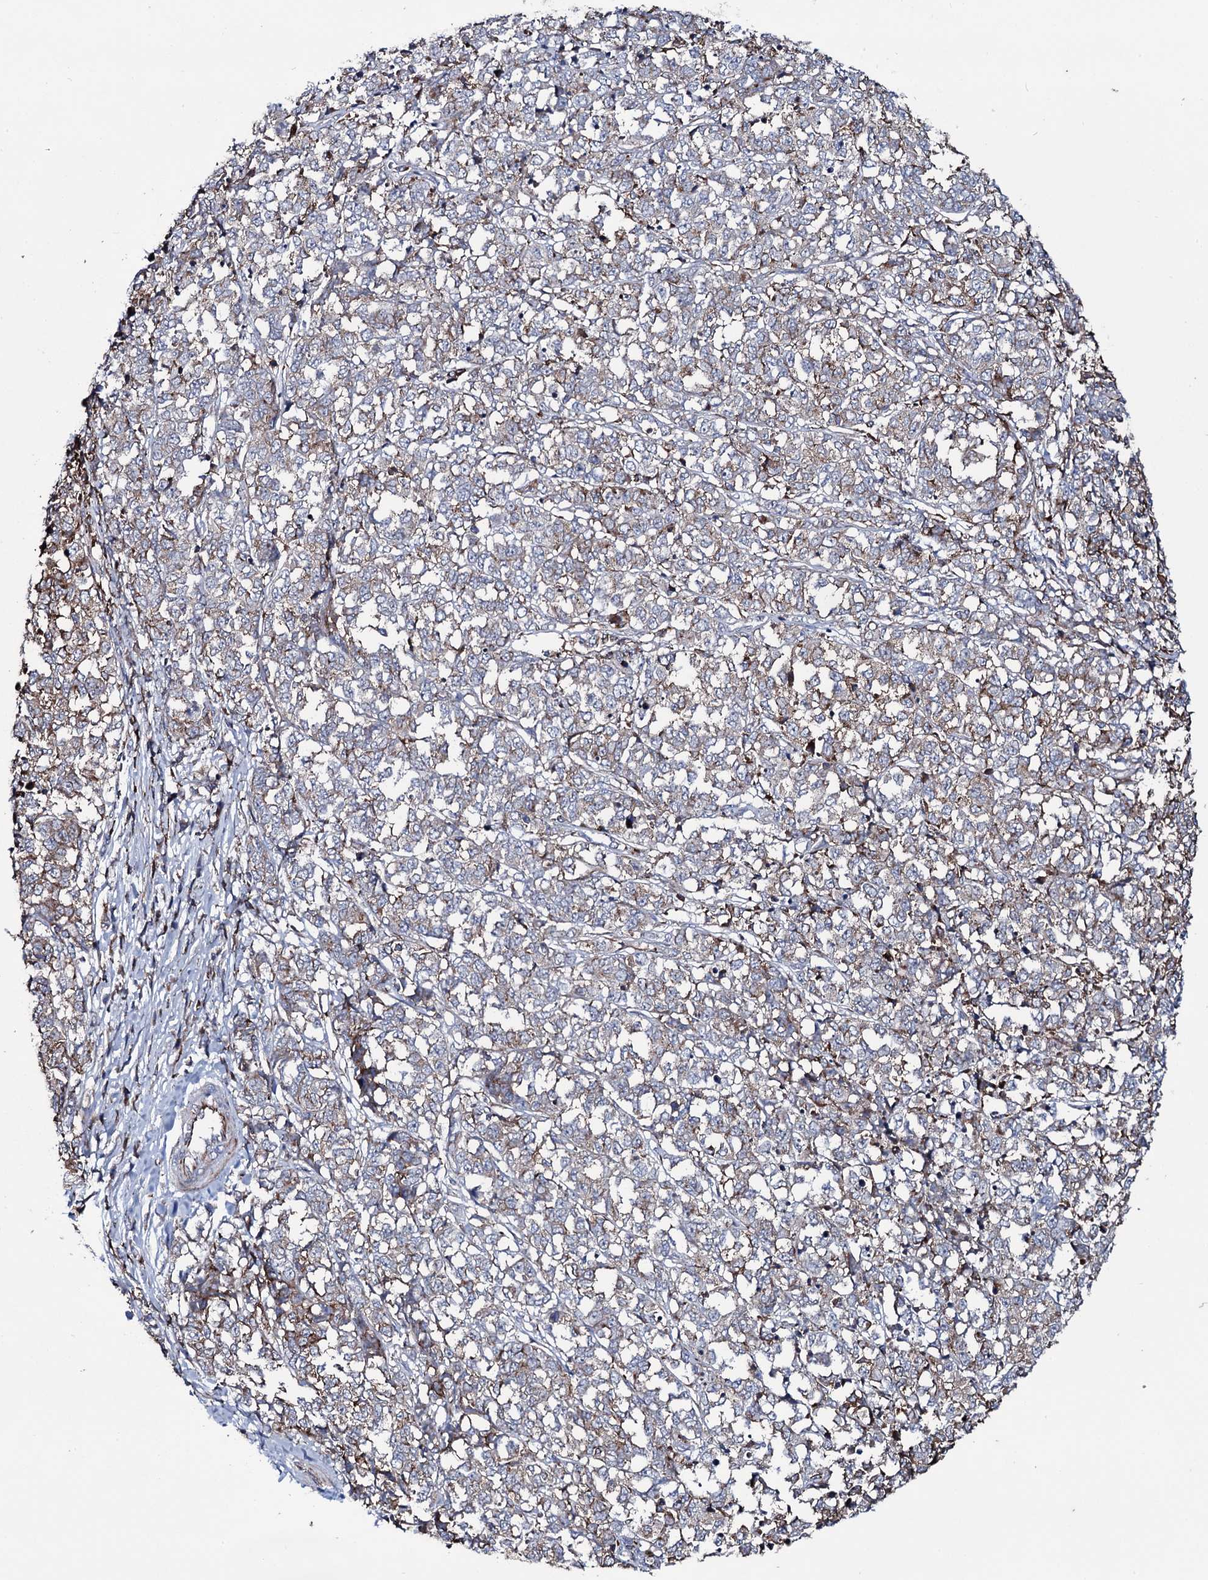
{"staining": {"intensity": "weak", "quantity": "25%-75%", "location": "cytoplasmic/membranous"}, "tissue": "melanoma", "cell_type": "Tumor cells", "image_type": "cancer", "snomed": [{"axis": "morphology", "description": "Malignant melanoma, NOS"}, {"axis": "topography", "description": "Skin"}], "caption": "Tumor cells show low levels of weak cytoplasmic/membranous positivity in about 25%-75% of cells in melanoma. Using DAB (brown) and hematoxylin (blue) stains, captured at high magnification using brightfield microscopy.", "gene": "VAMP8", "patient": {"sex": "female", "age": 72}}